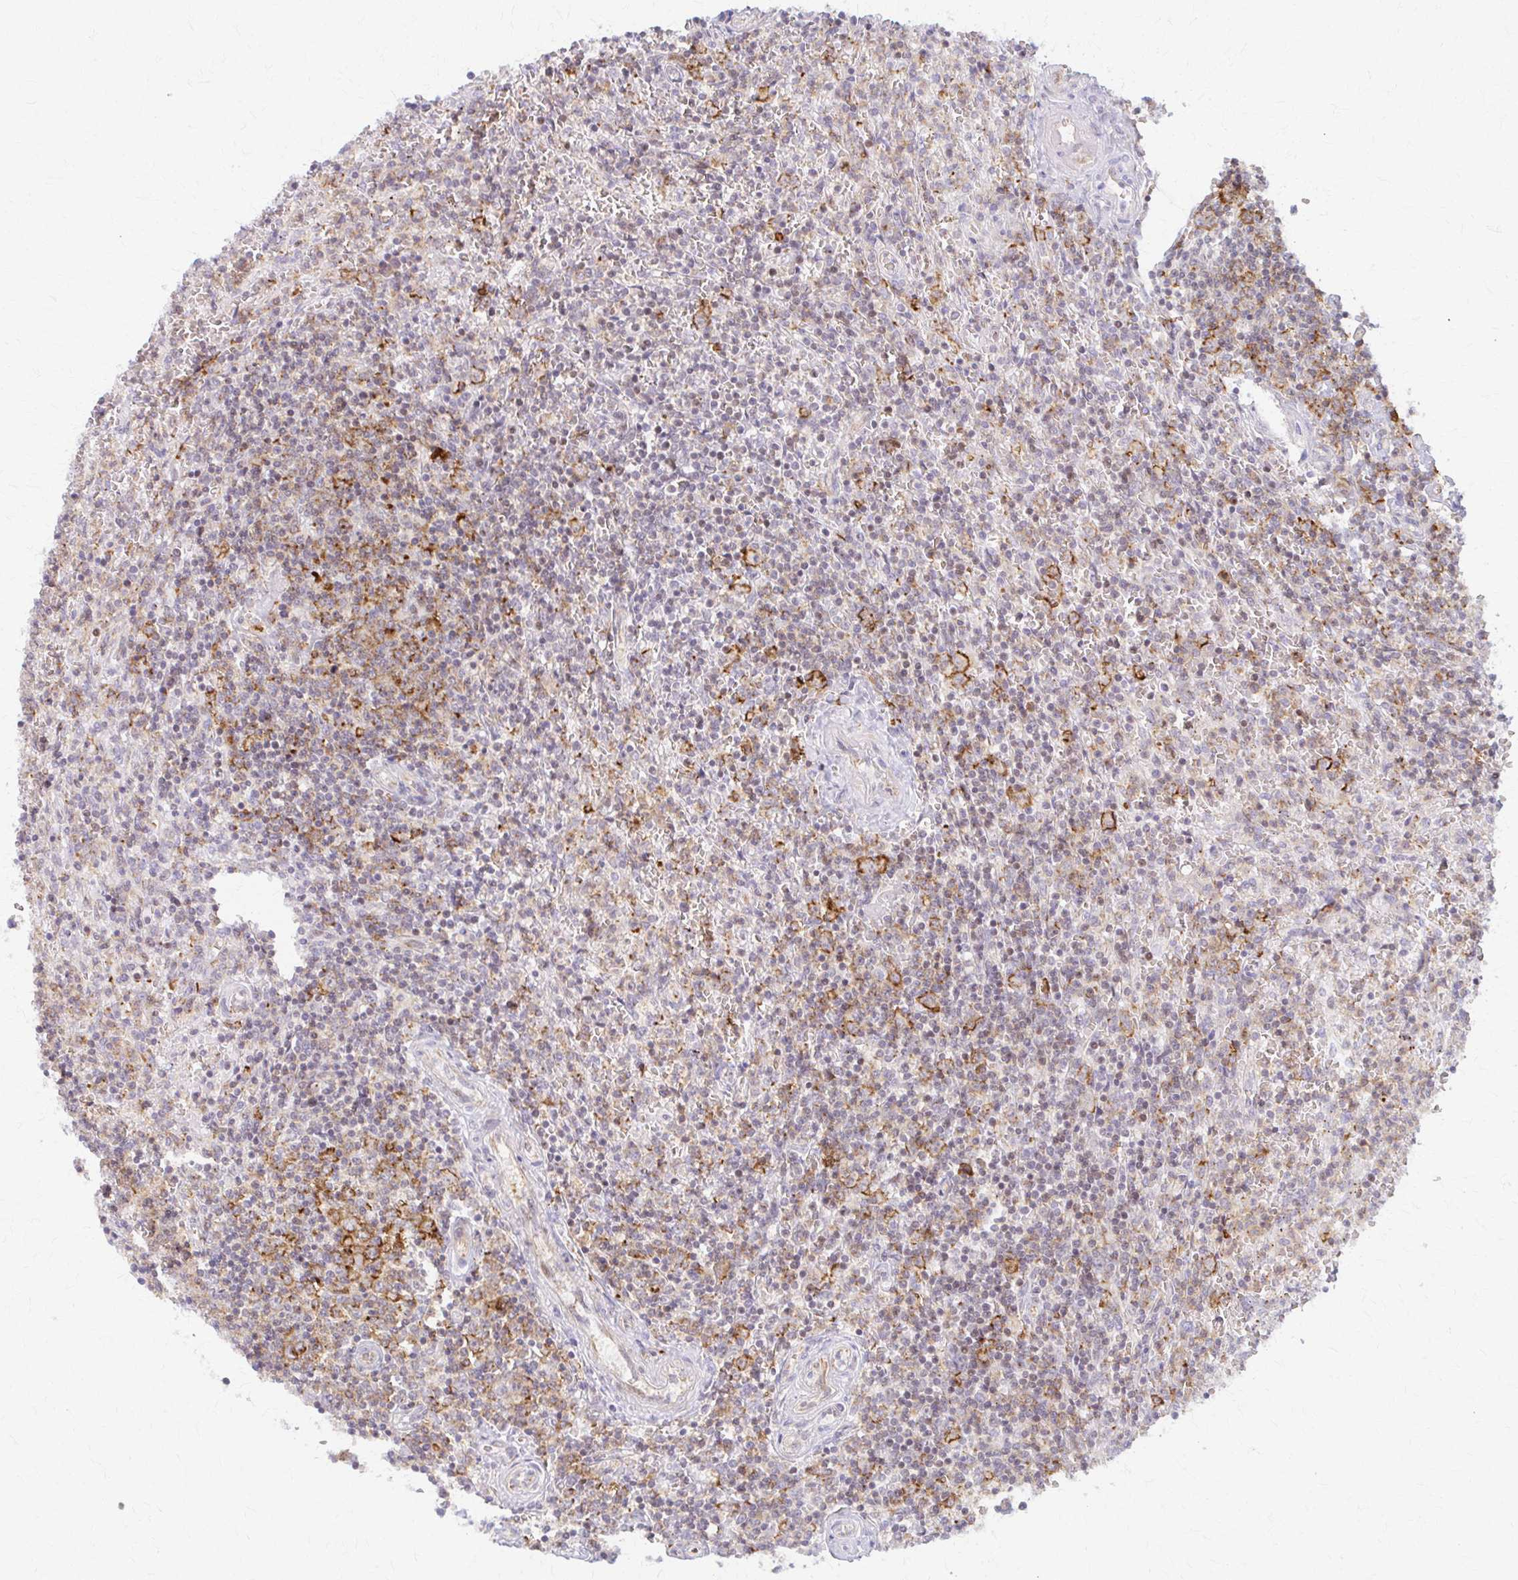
{"staining": {"intensity": "negative", "quantity": "none", "location": "none"}, "tissue": "lymphoma", "cell_type": "Tumor cells", "image_type": "cancer", "snomed": [{"axis": "morphology", "description": "Malignant lymphoma, non-Hodgkin's type, Low grade"}, {"axis": "topography", "description": "Spleen"}], "caption": "Tumor cells show no significant positivity in low-grade malignant lymphoma, non-Hodgkin's type. (DAB immunohistochemistry (IHC), high magnification).", "gene": "ARHGAP35", "patient": {"sex": "female", "age": 64}}